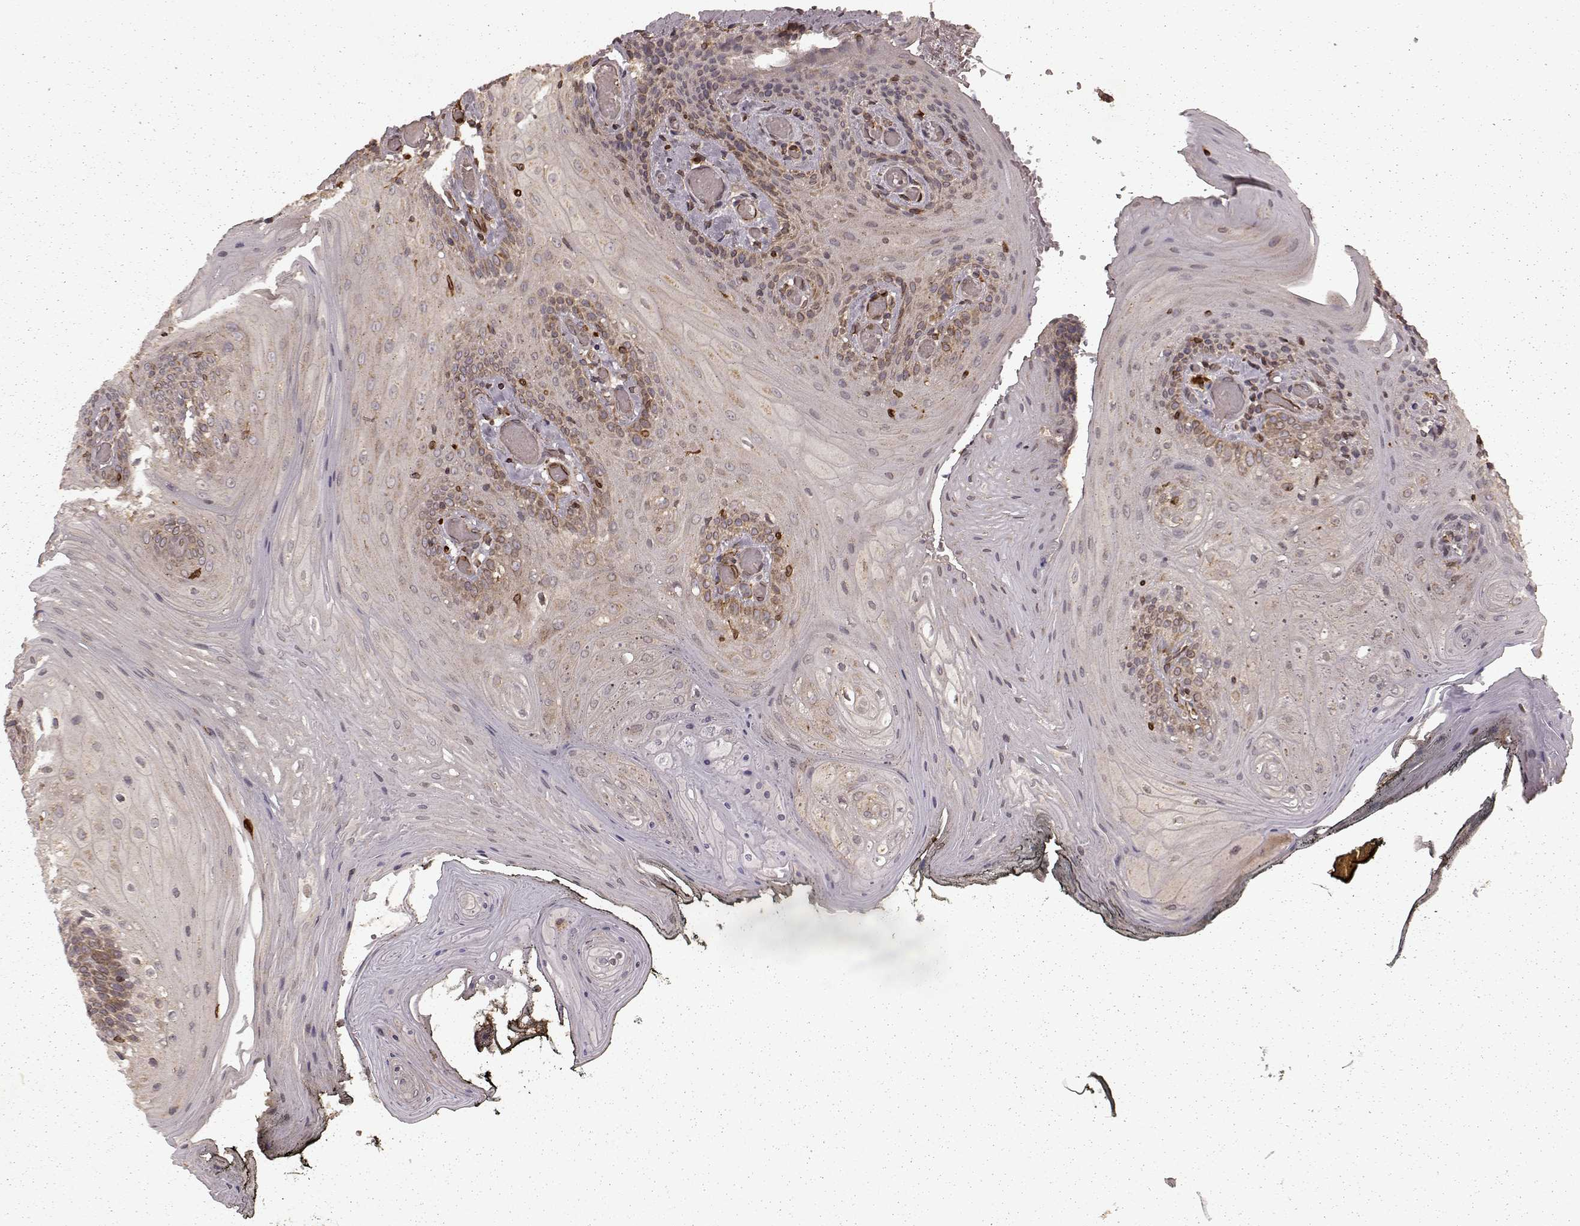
{"staining": {"intensity": "weak", "quantity": ">75%", "location": "cytoplasmic/membranous"}, "tissue": "oral mucosa", "cell_type": "Squamous epithelial cells", "image_type": "normal", "snomed": [{"axis": "morphology", "description": "Normal tissue, NOS"}, {"axis": "topography", "description": "Oral tissue"}], "caption": "Immunohistochemical staining of unremarkable oral mucosa displays weak cytoplasmic/membranous protein positivity in about >75% of squamous epithelial cells. (DAB (3,3'-diaminobenzidine) IHC with brightfield microscopy, high magnification).", "gene": "AGPAT1", "patient": {"sex": "male", "age": 9}}